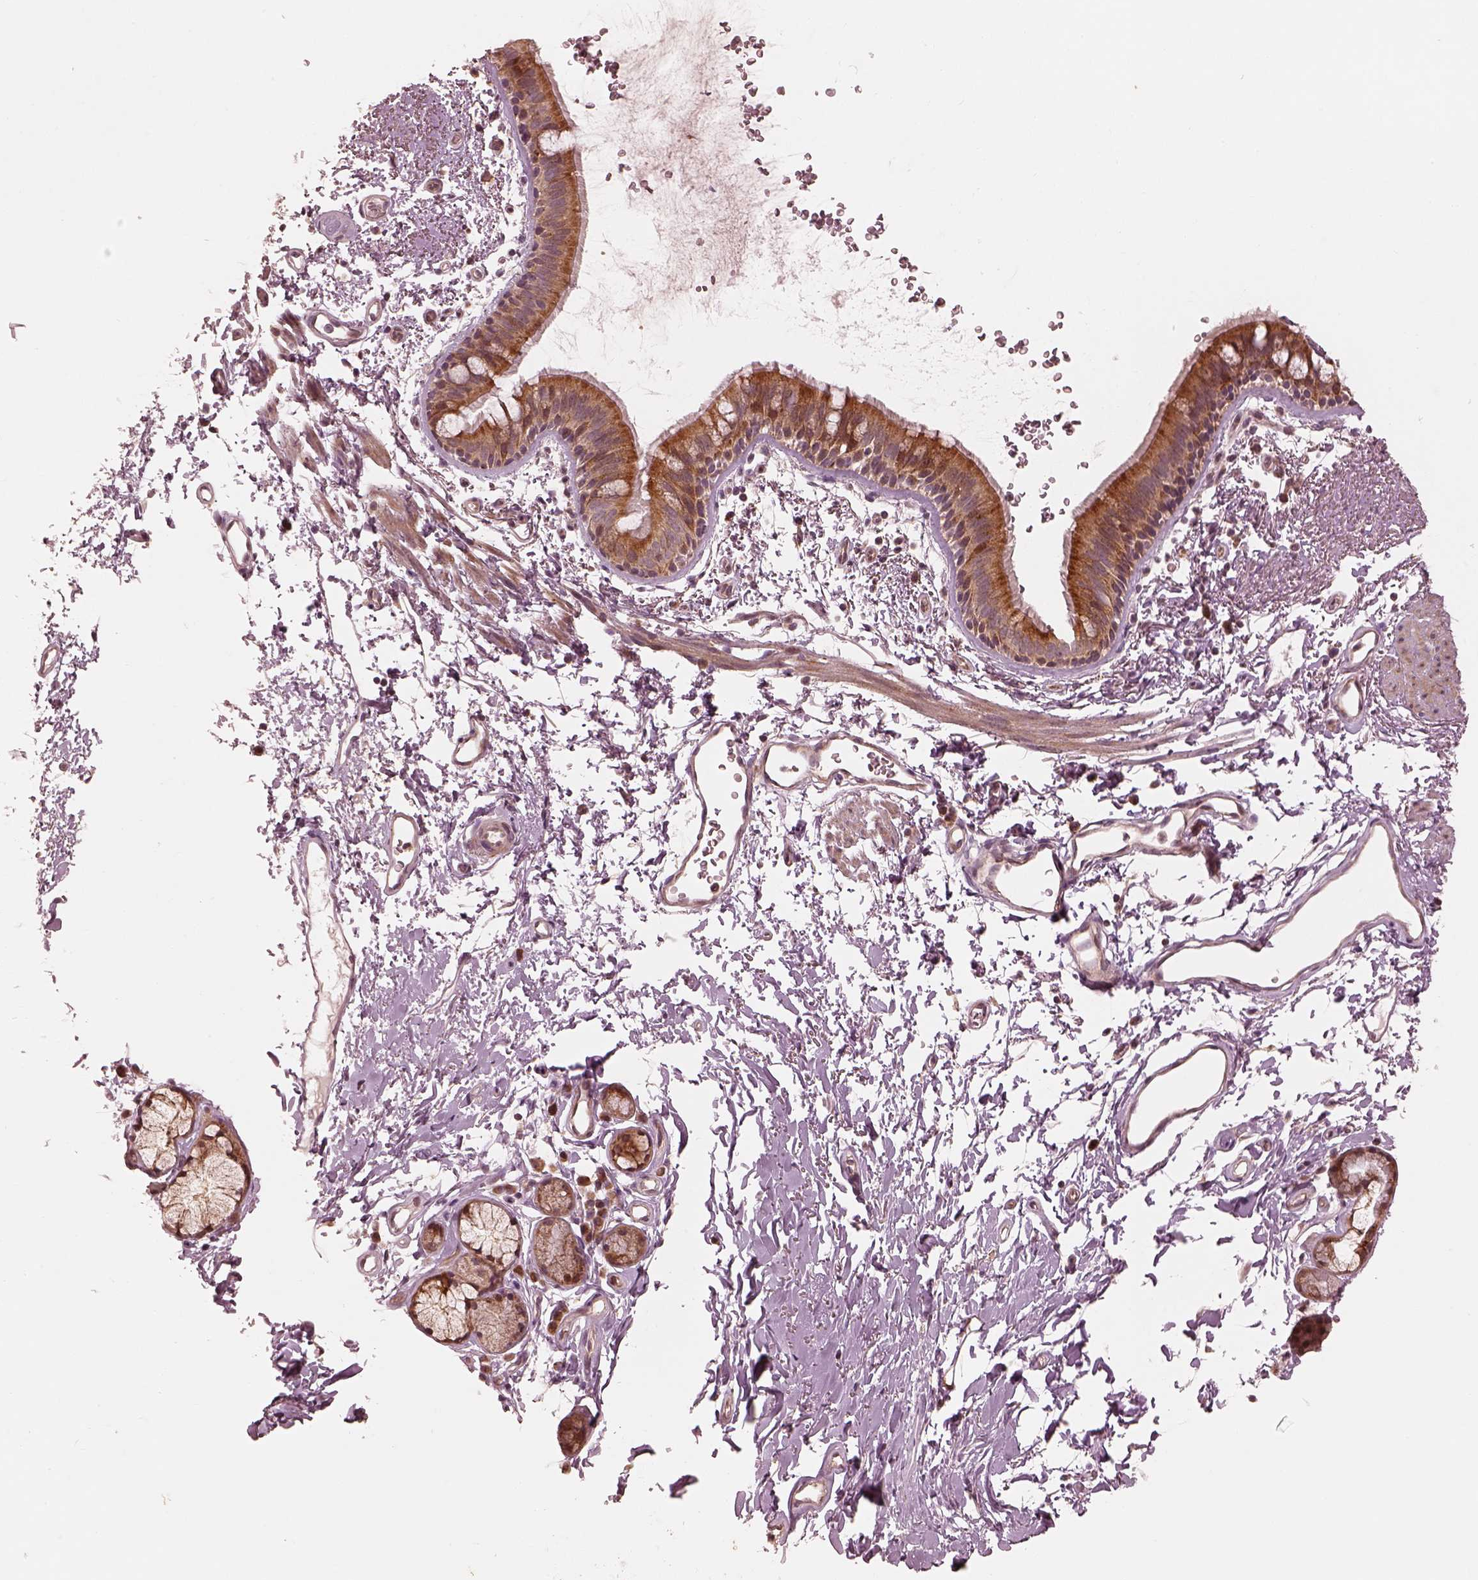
{"staining": {"intensity": "moderate", "quantity": "25%-75%", "location": "cytoplasmic/membranous"}, "tissue": "bronchus", "cell_type": "Respiratory epithelial cells", "image_type": "normal", "snomed": [{"axis": "morphology", "description": "Normal tissue, NOS"}, {"axis": "topography", "description": "Lymph node"}, {"axis": "topography", "description": "Bronchus"}], "caption": "Immunohistochemistry photomicrograph of benign bronchus: human bronchus stained using IHC exhibits medium levels of moderate protein expression localized specifically in the cytoplasmic/membranous of respiratory epithelial cells, appearing as a cytoplasmic/membranous brown color.", "gene": "SLC25A46", "patient": {"sex": "female", "age": 70}}